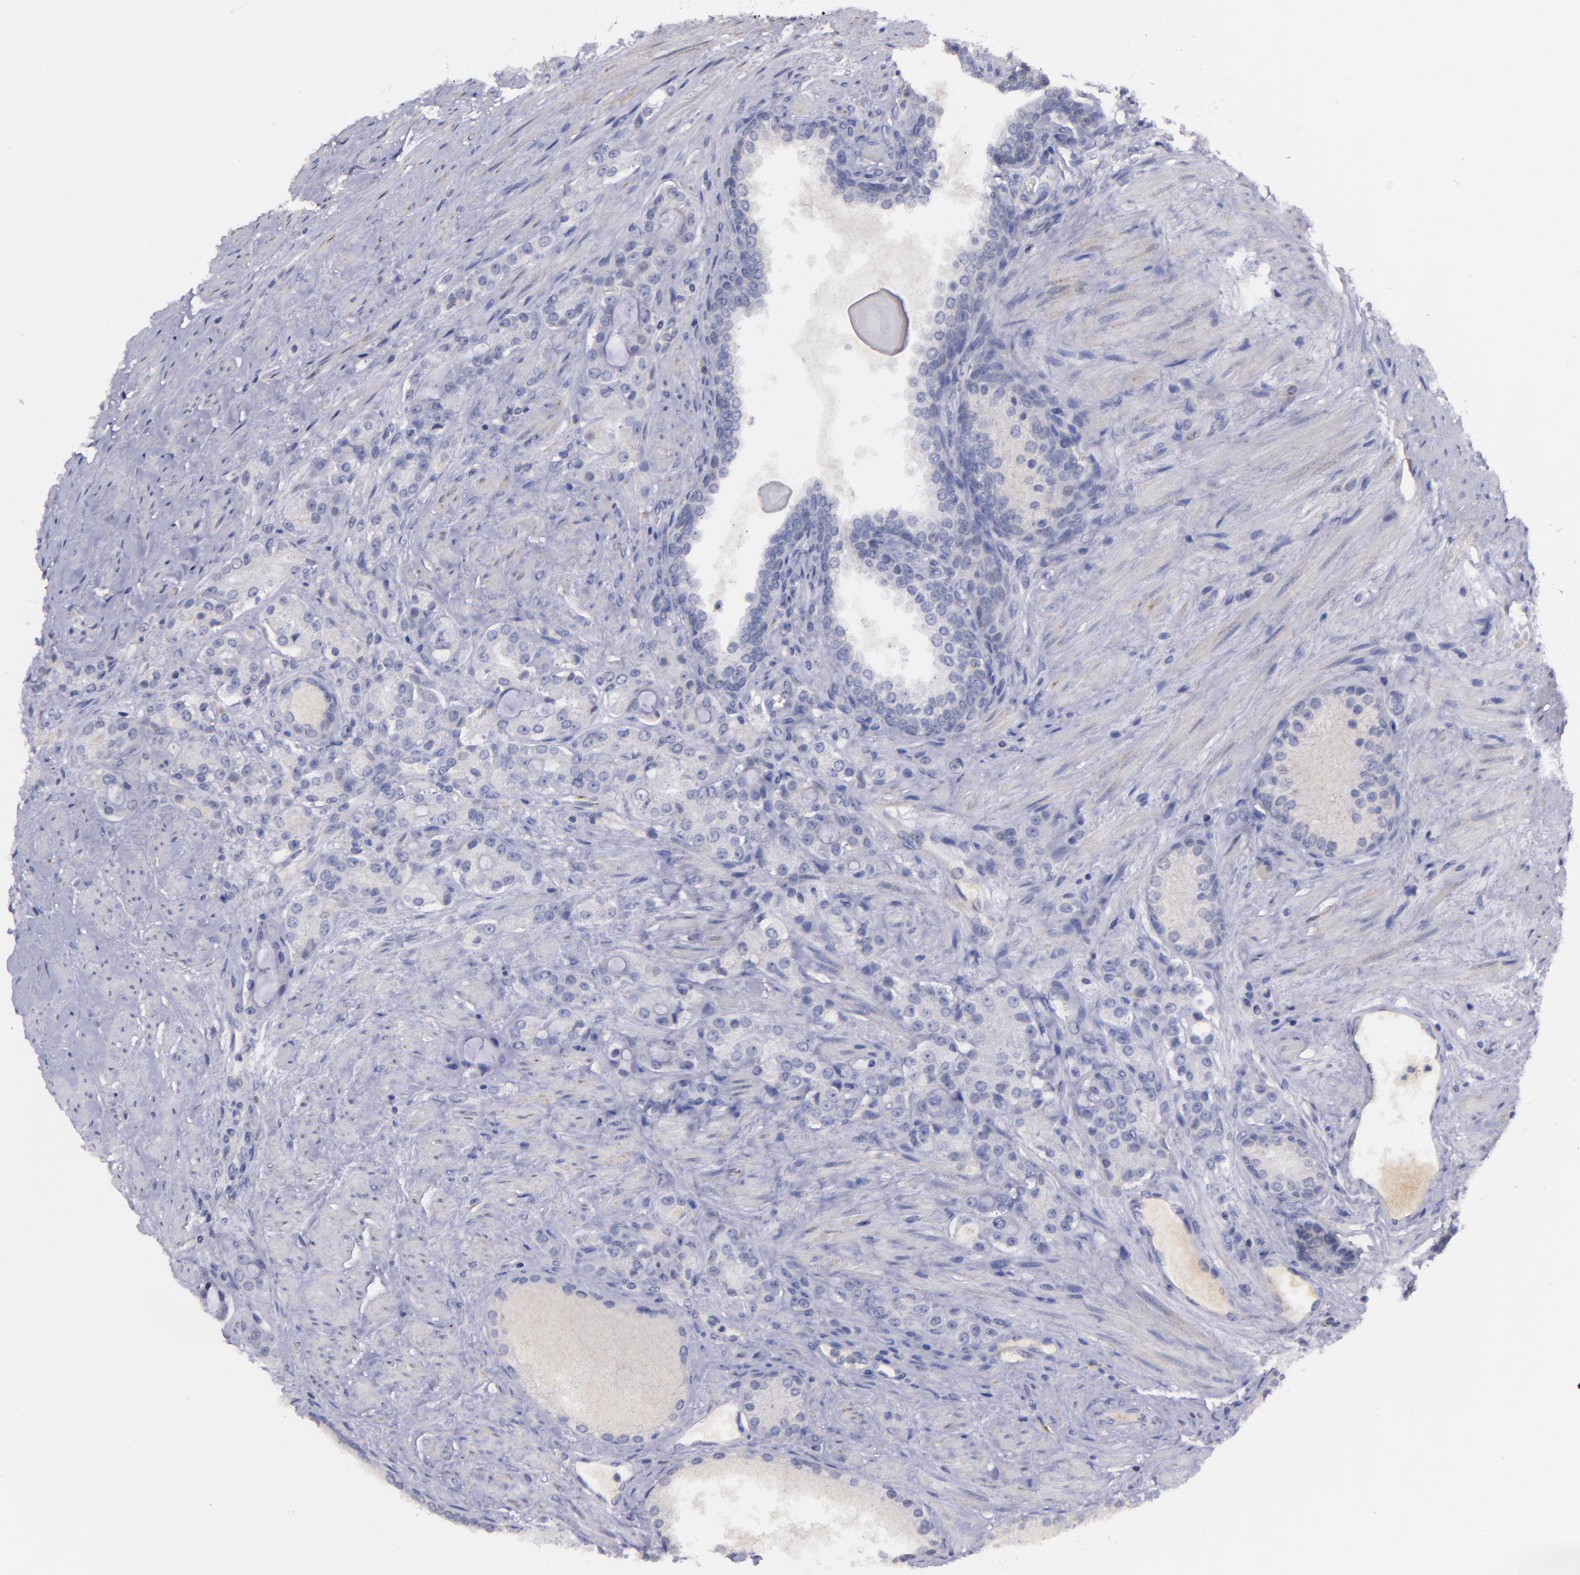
{"staining": {"intensity": "negative", "quantity": "none", "location": "none"}, "tissue": "prostate cancer", "cell_type": "Tumor cells", "image_type": "cancer", "snomed": [{"axis": "morphology", "description": "Adenocarcinoma, Medium grade"}, {"axis": "topography", "description": "Prostate"}], "caption": "DAB (3,3'-diaminobenzidine) immunohistochemical staining of human adenocarcinoma (medium-grade) (prostate) reveals no significant positivity in tumor cells.", "gene": "MASP1", "patient": {"sex": "male", "age": 72}}